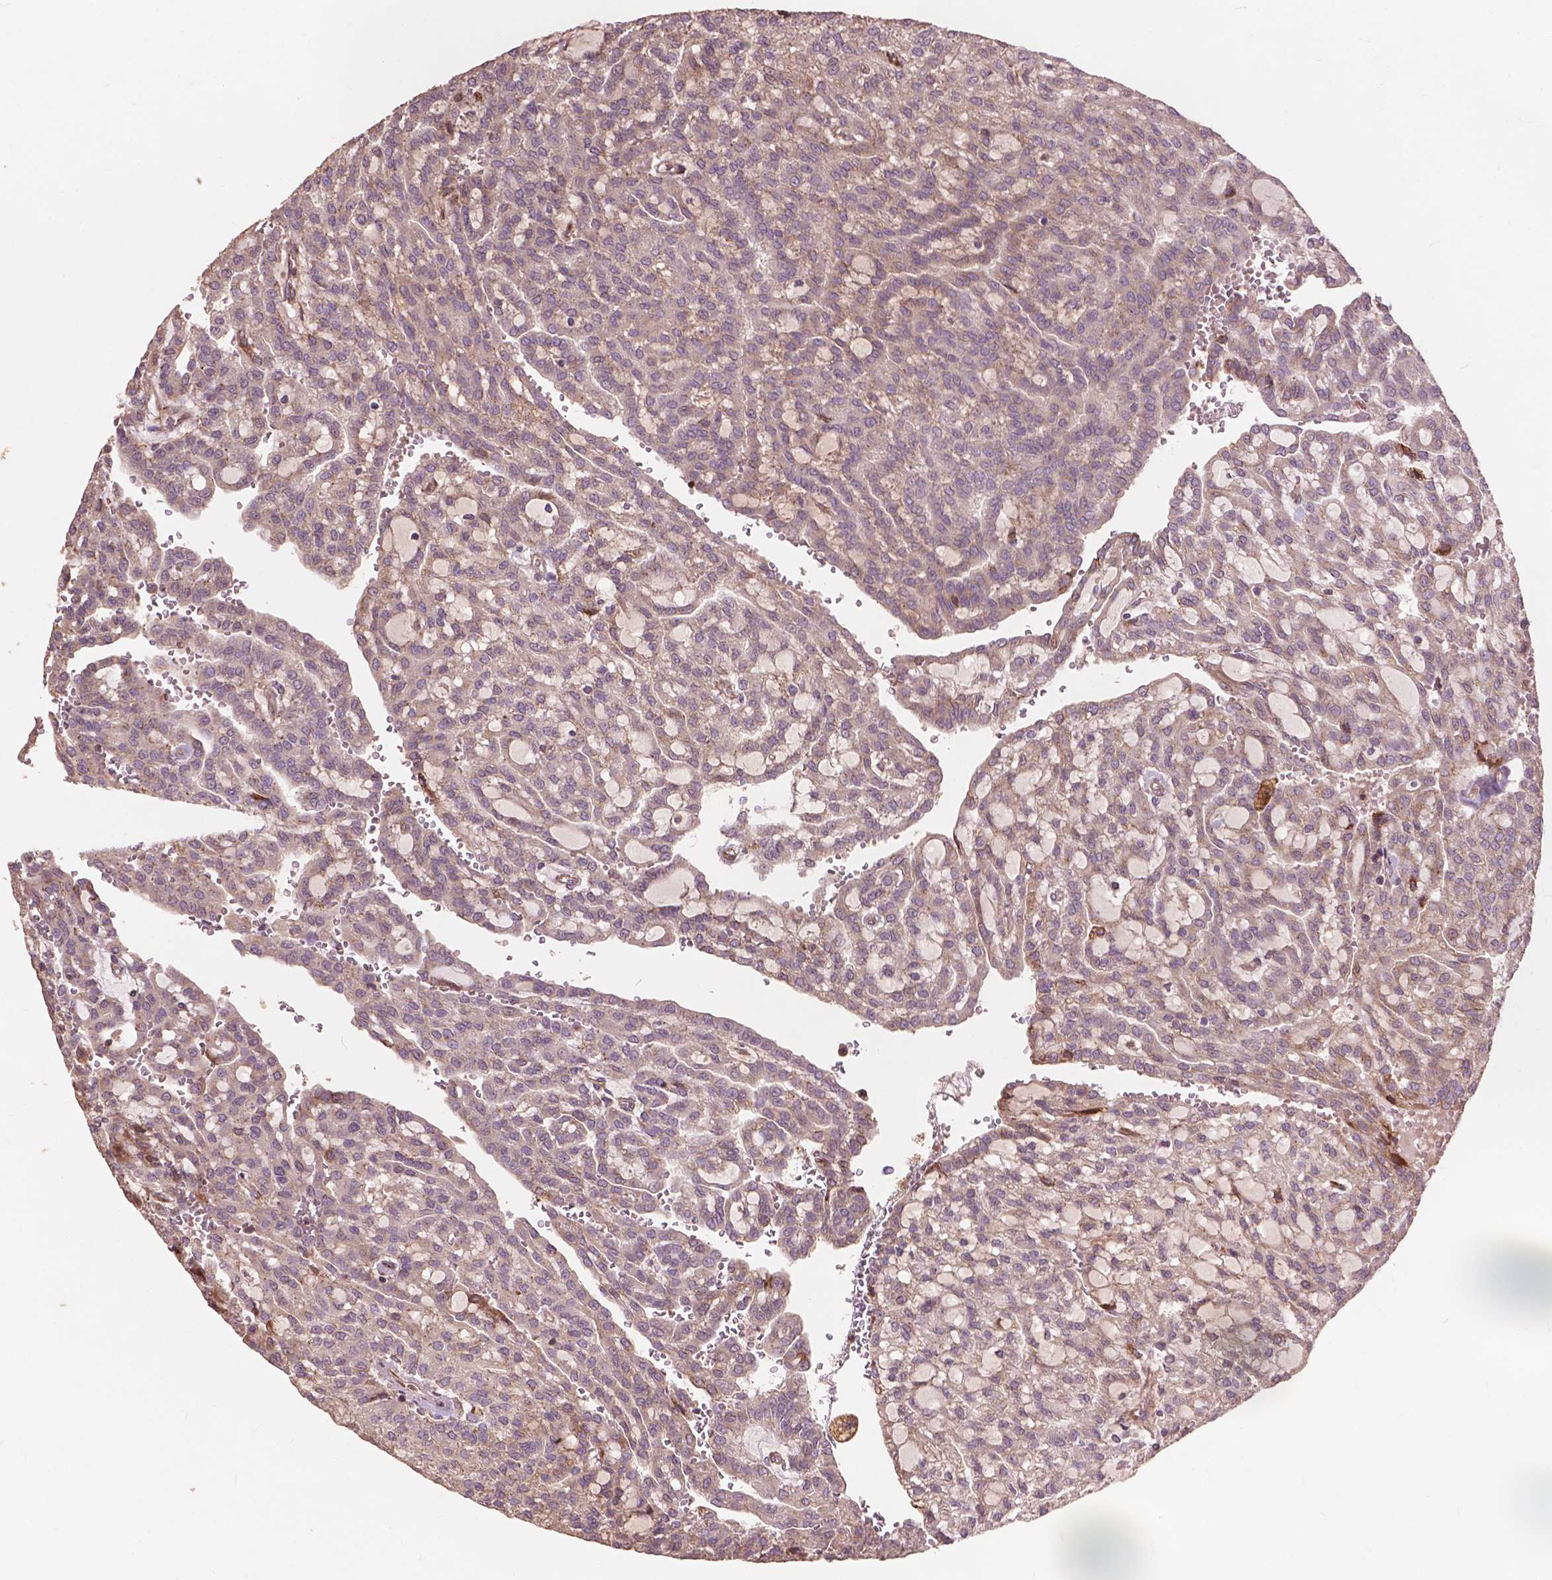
{"staining": {"intensity": "negative", "quantity": "none", "location": "none"}, "tissue": "renal cancer", "cell_type": "Tumor cells", "image_type": "cancer", "snomed": [{"axis": "morphology", "description": "Adenocarcinoma, NOS"}, {"axis": "topography", "description": "Kidney"}], "caption": "Immunohistochemistry (IHC) of renal cancer exhibits no expression in tumor cells.", "gene": "FNIP1", "patient": {"sex": "male", "age": 63}}